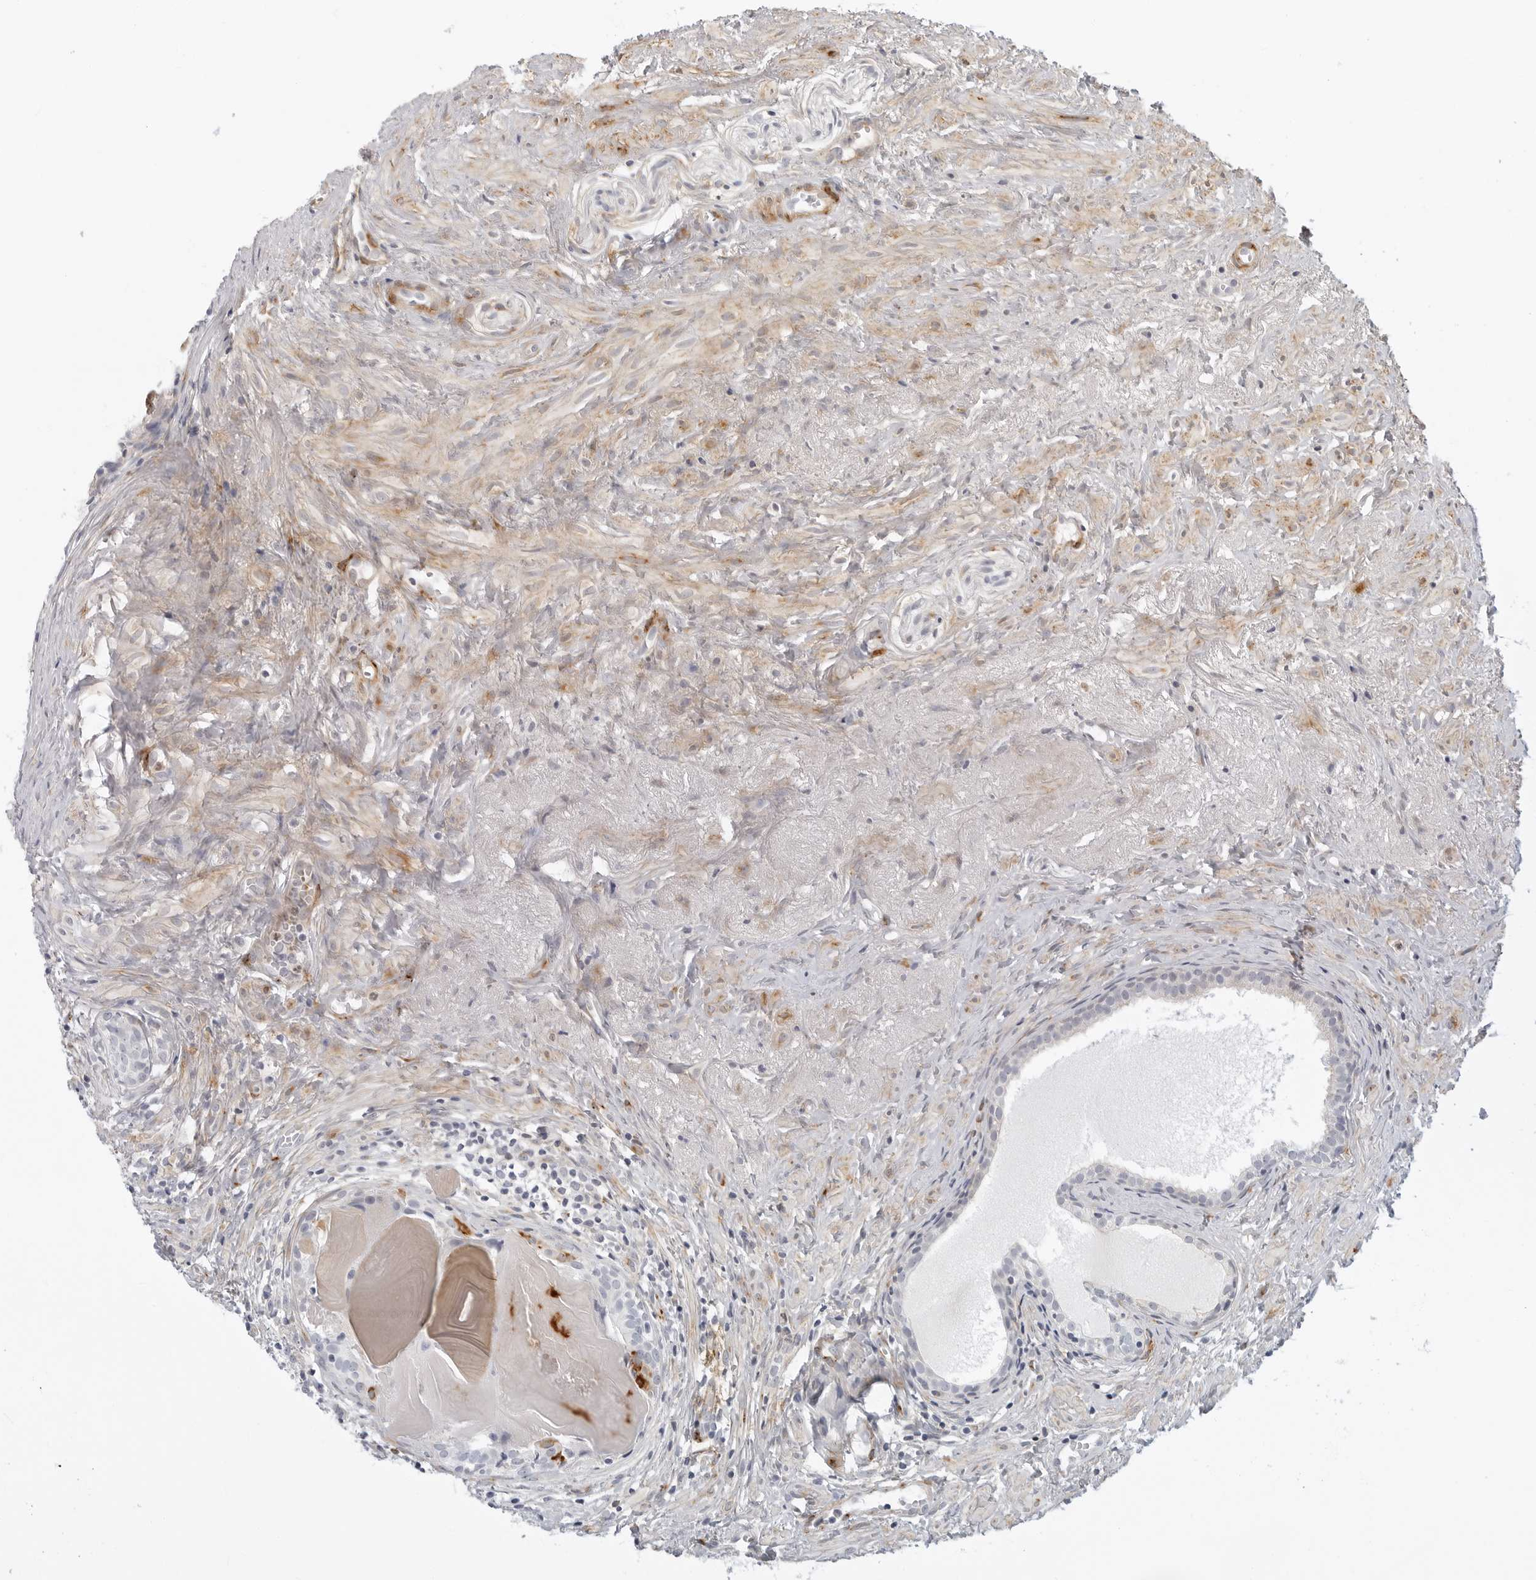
{"staining": {"intensity": "weak", "quantity": "<25%", "location": "cytoplasmic/membranous"}, "tissue": "prostate cancer", "cell_type": "Tumor cells", "image_type": "cancer", "snomed": [{"axis": "morphology", "description": "Adenocarcinoma, Low grade"}, {"axis": "topography", "description": "Prostate"}], "caption": "IHC of human prostate cancer (adenocarcinoma (low-grade)) displays no expression in tumor cells.", "gene": "C1QTNF1", "patient": {"sex": "male", "age": 88}}